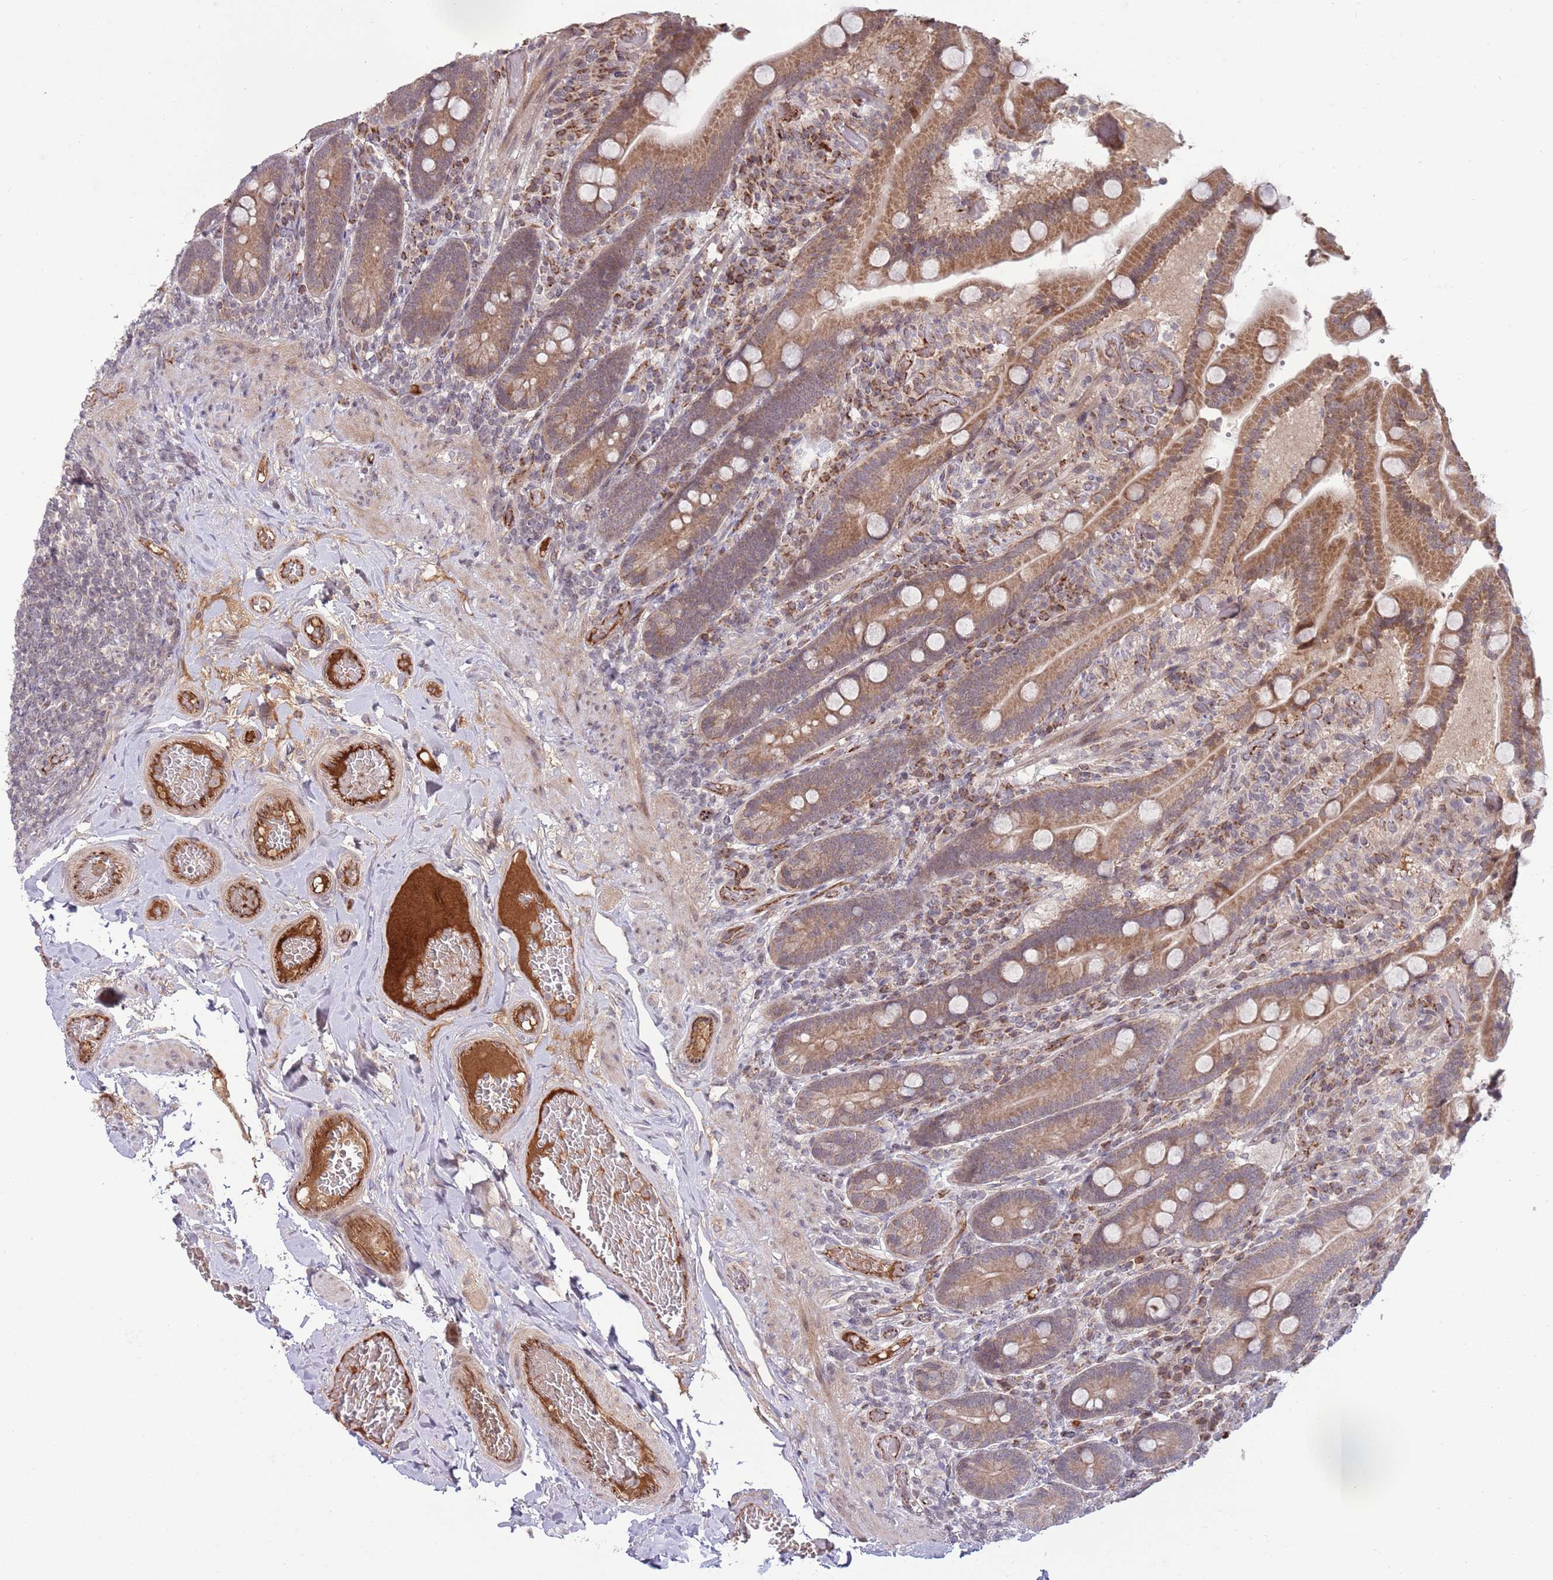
{"staining": {"intensity": "moderate", "quantity": ">75%", "location": "cytoplasmic/membranous"}, "tissue": "duodenum", "cell_type": "Glandular cells", "image_type": "normal", "snomed": [{"axis": "morphology", "description": "Normal tissue, NOS"}, {"axis": "topography", "description": "Duodenum"}], "caption": "Approximately >75% of glandular cells in normal duodenum show moderate cytoplasmic/membranous protein staining as visualized by brown immunohistochemical staining.", "gene": "DPP10", "patient": {"sex": "female", "age": 62}}